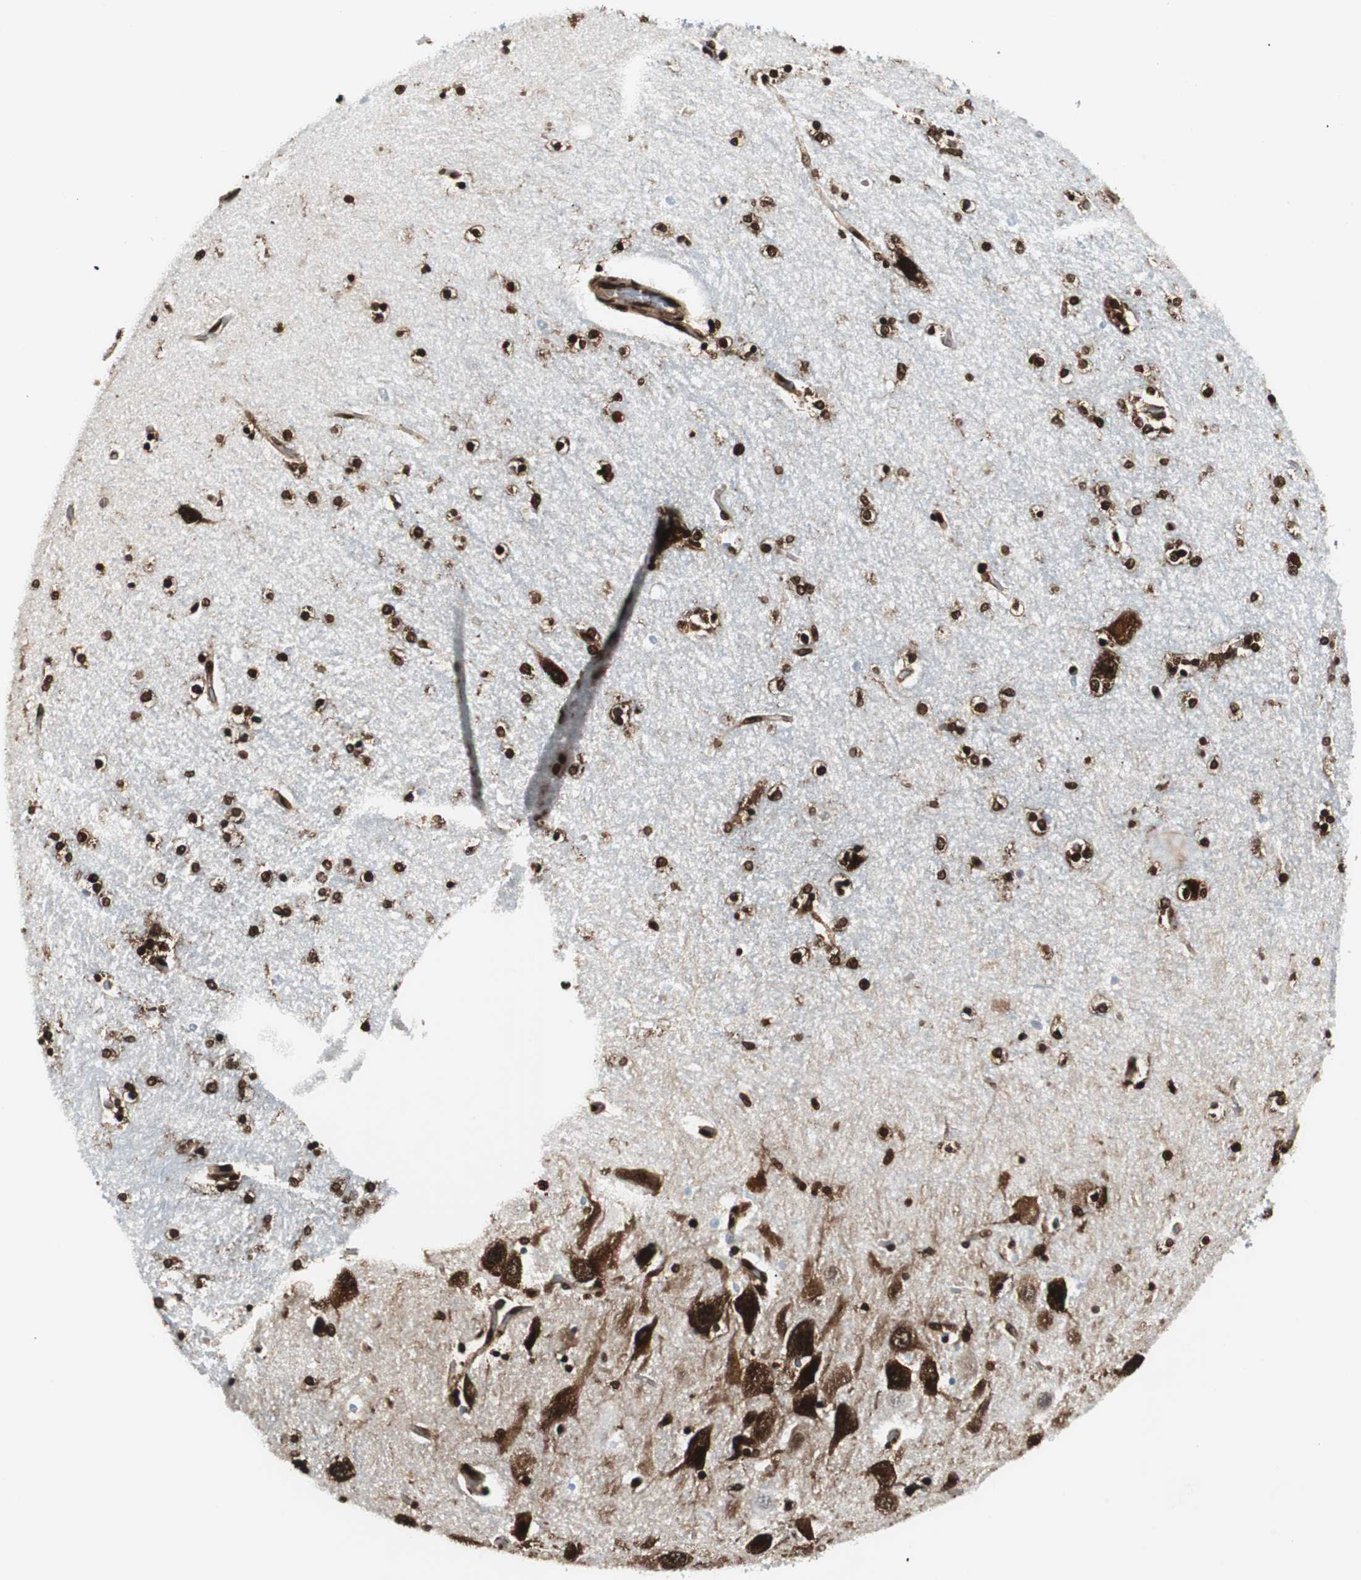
{"staining": {"intensity": "strong", "quantity": ">75%", "location": "nuclear"}, "tissue": "hippocampus", "cell_type": "Glial cells", "image_type": "normal", "snomed": [{"axis": "morphology", "description": "Normal tissue, NOS"}, {"axis": "topography", "description": "Hippocampus"}], "caption": "Immunohistochemistry (IHC) image of unremarkable hippocampus stained for a protein (brown), which shows high levels of strong nuclear expression in about >75% of glial cells.", "gene": "EWSR1", "patient": {"sex": "female", "age": 54}}